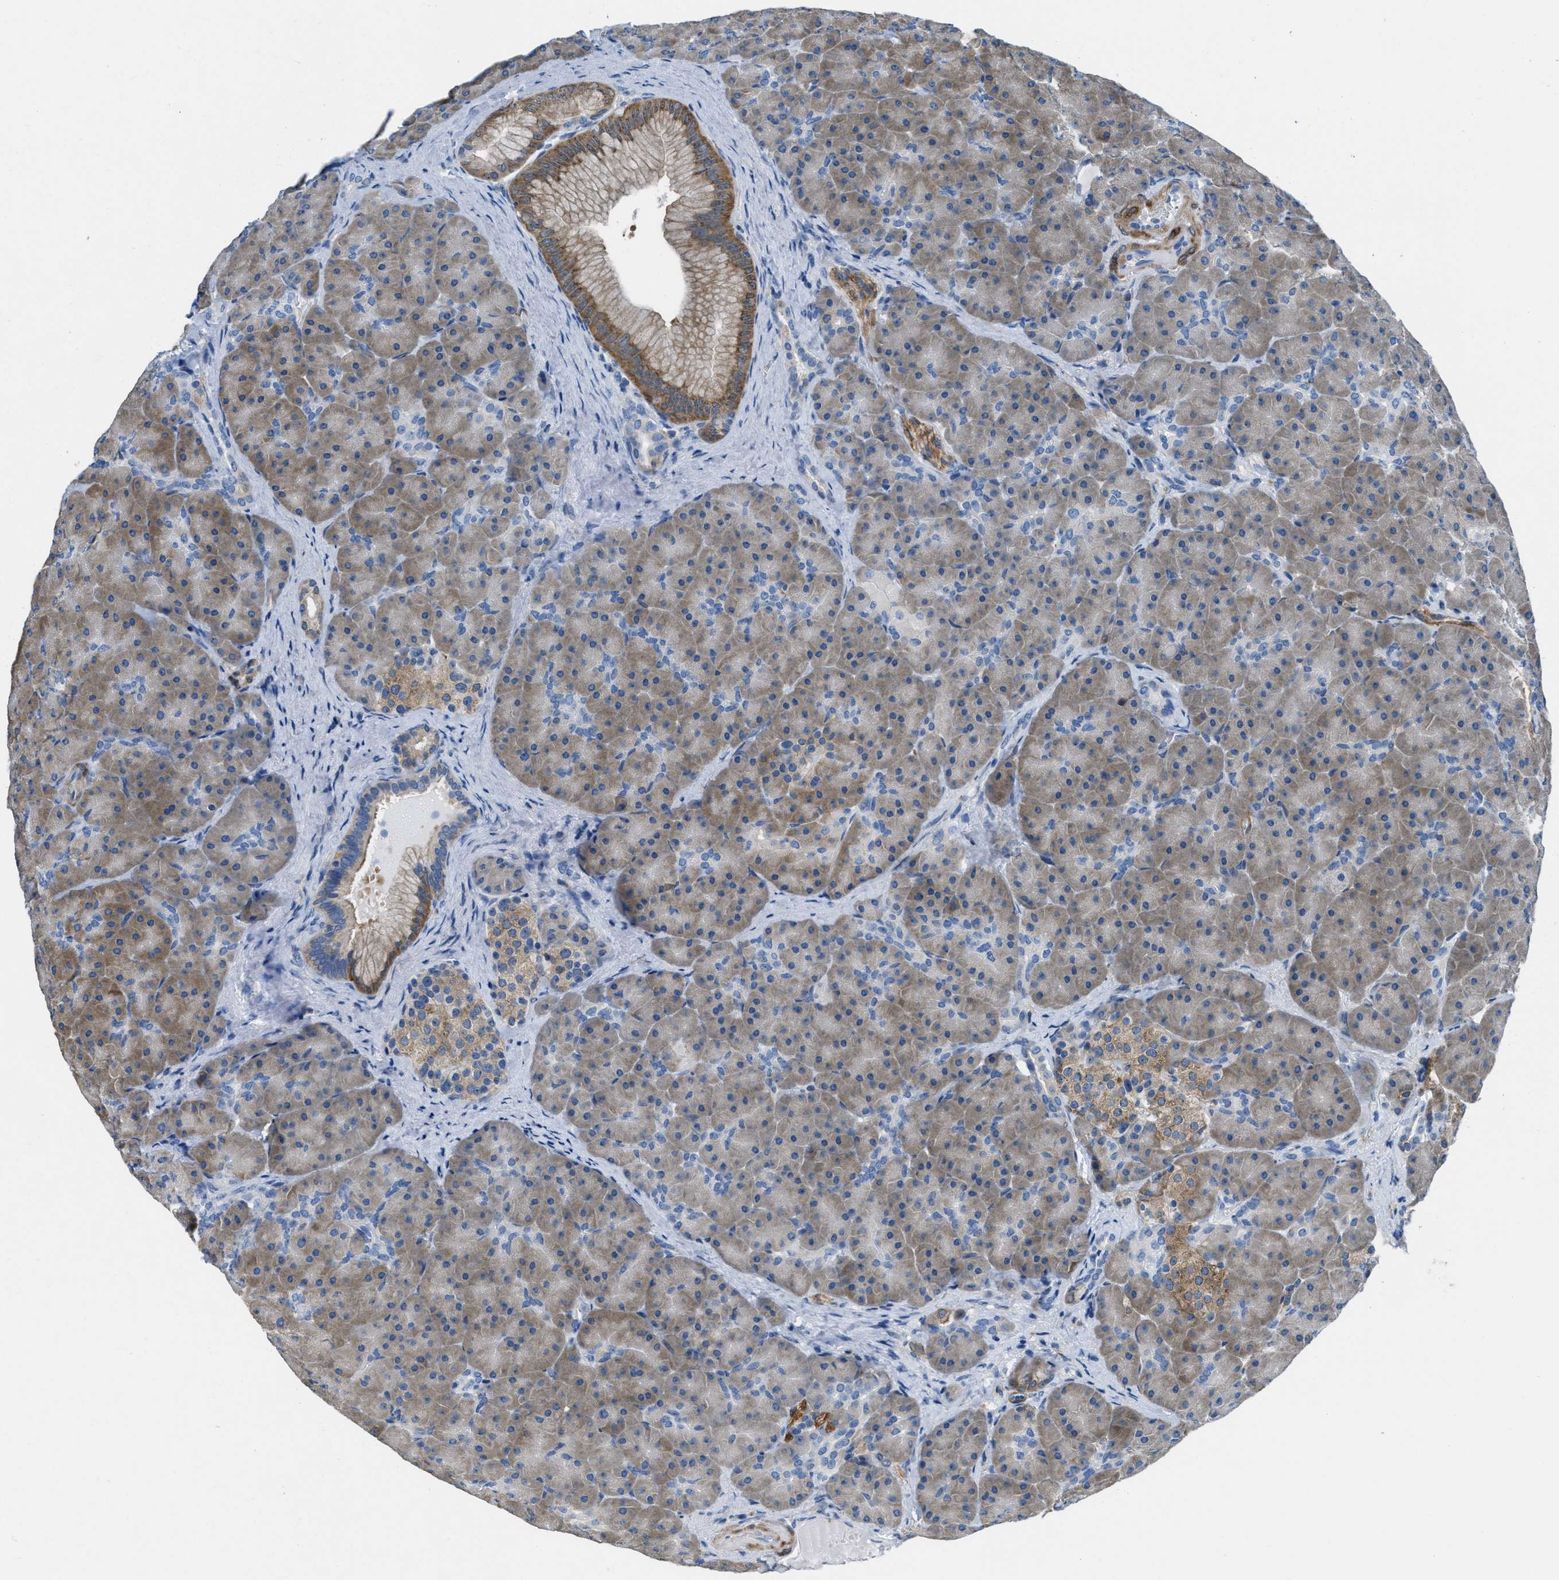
{"staining": {"intensity": "weak", "quantity": "25%-75%", "location": "cytoplasmic/membranous"}, "tissue": "pancreas", "cell_type": "Exocrine glandular cells", "image_type": "normal", "snomed": [{"axis": "morphology", "description": "Normal tissue, NOS"}, {"axis": "topography", "description": "Pancreas"}], "caption": "Pancreas stained for a protein (brown) demonstrates weak cytoplasmic/membranous positive expression in about 25%-75% of exocrine glandular cells.", "gene": "MAPRE2", "patient": {"sex": "male", "age": 66}}